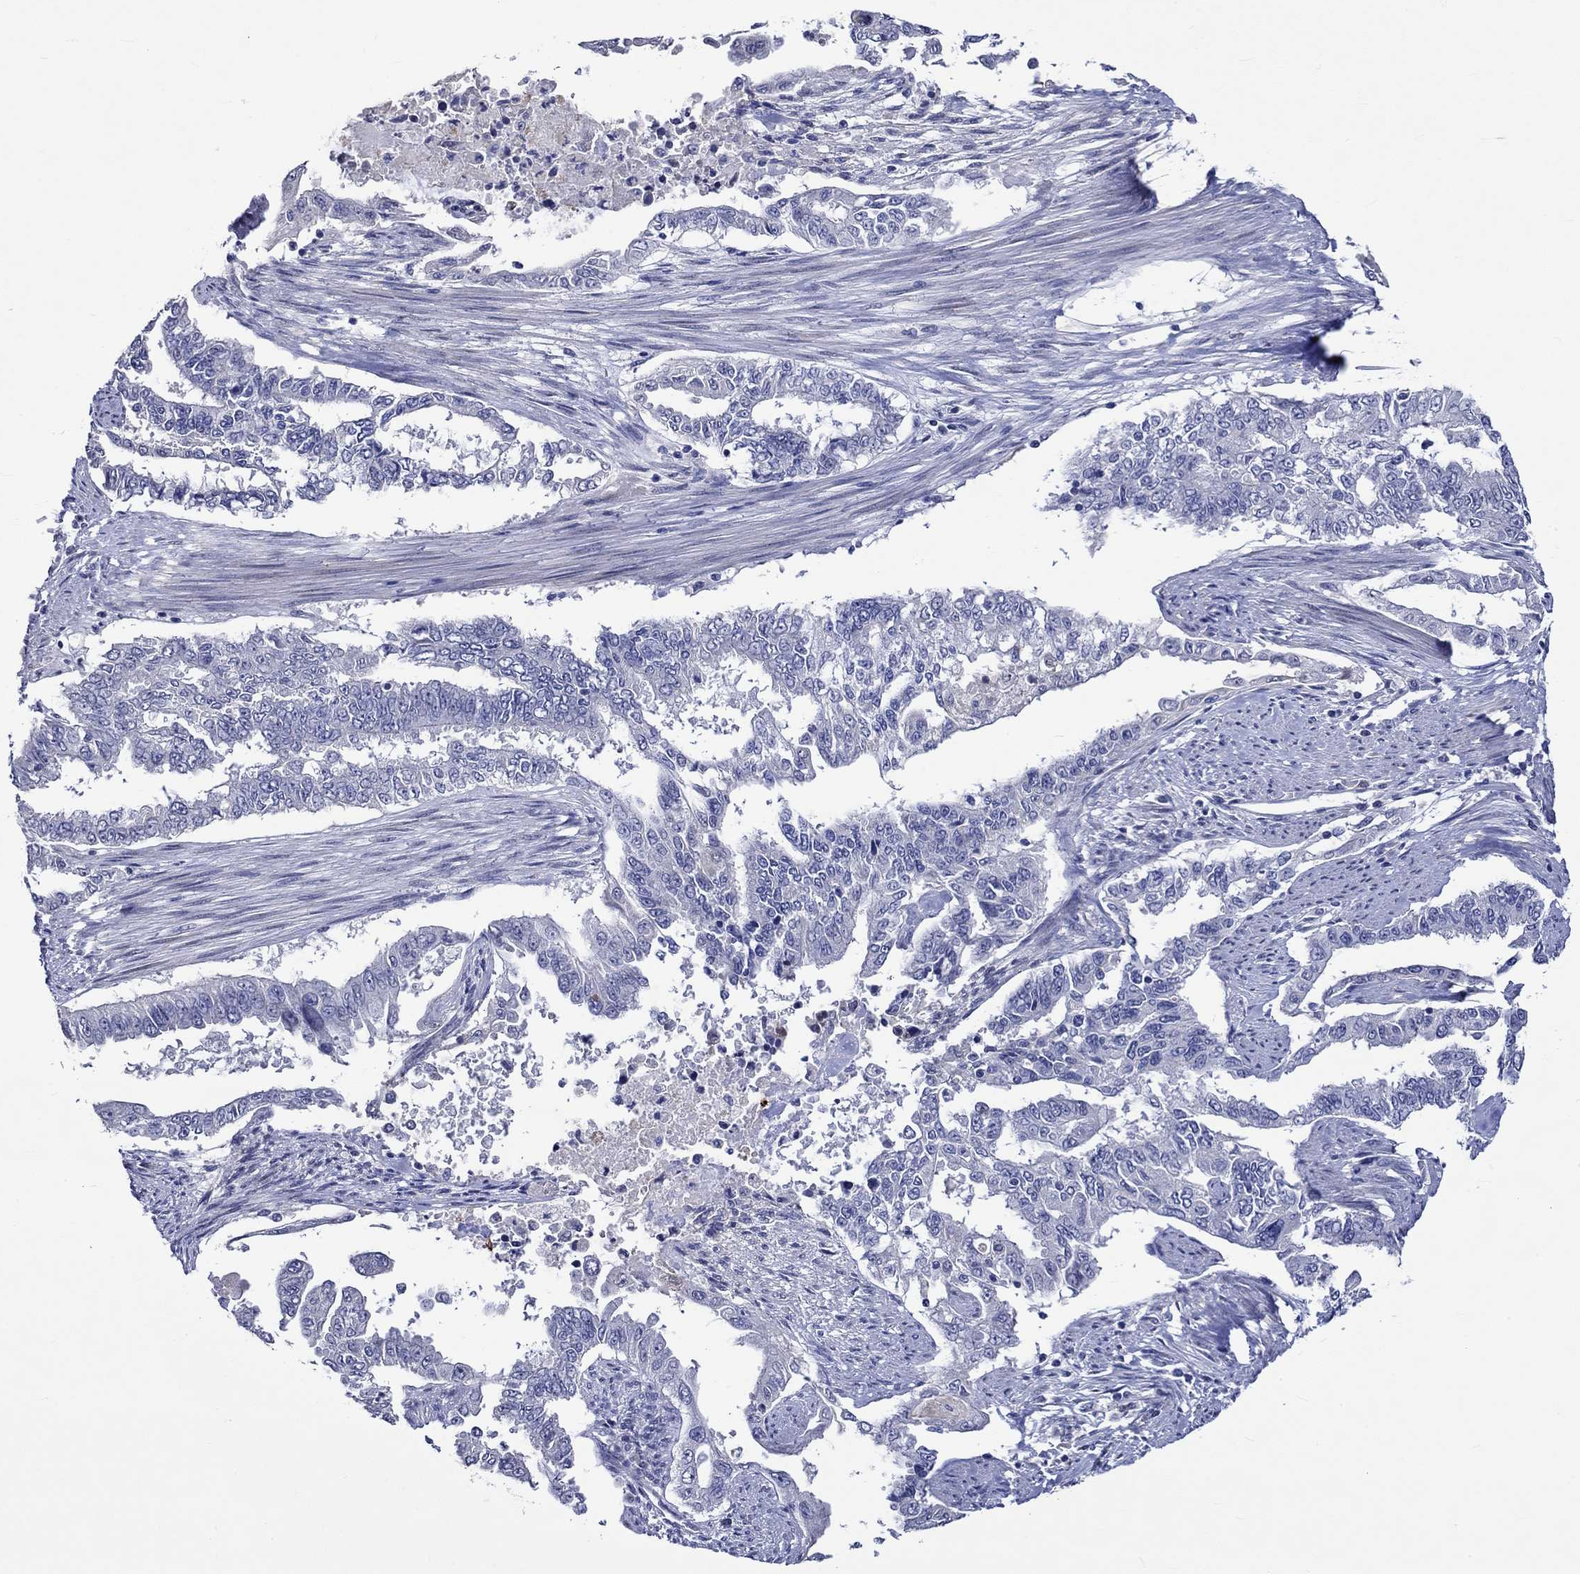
{"staining": {"intensity": "negative", "quantity": "none", "location": "none"}, "tissue": "endometrial cancer", "cell_type": "Tumor cells", "image_type": "cancer", "snomed": [{"axis": "morphology", "description": "Adenocarcinoma, NOS"}, {"axis": "topography", "description": "Uterus"}], "caption": "Tumor cells are negative for protein expression in human endometrial cancer.", "gene": "CRYAB", "patient": {"sex": "female", "age": 59}}